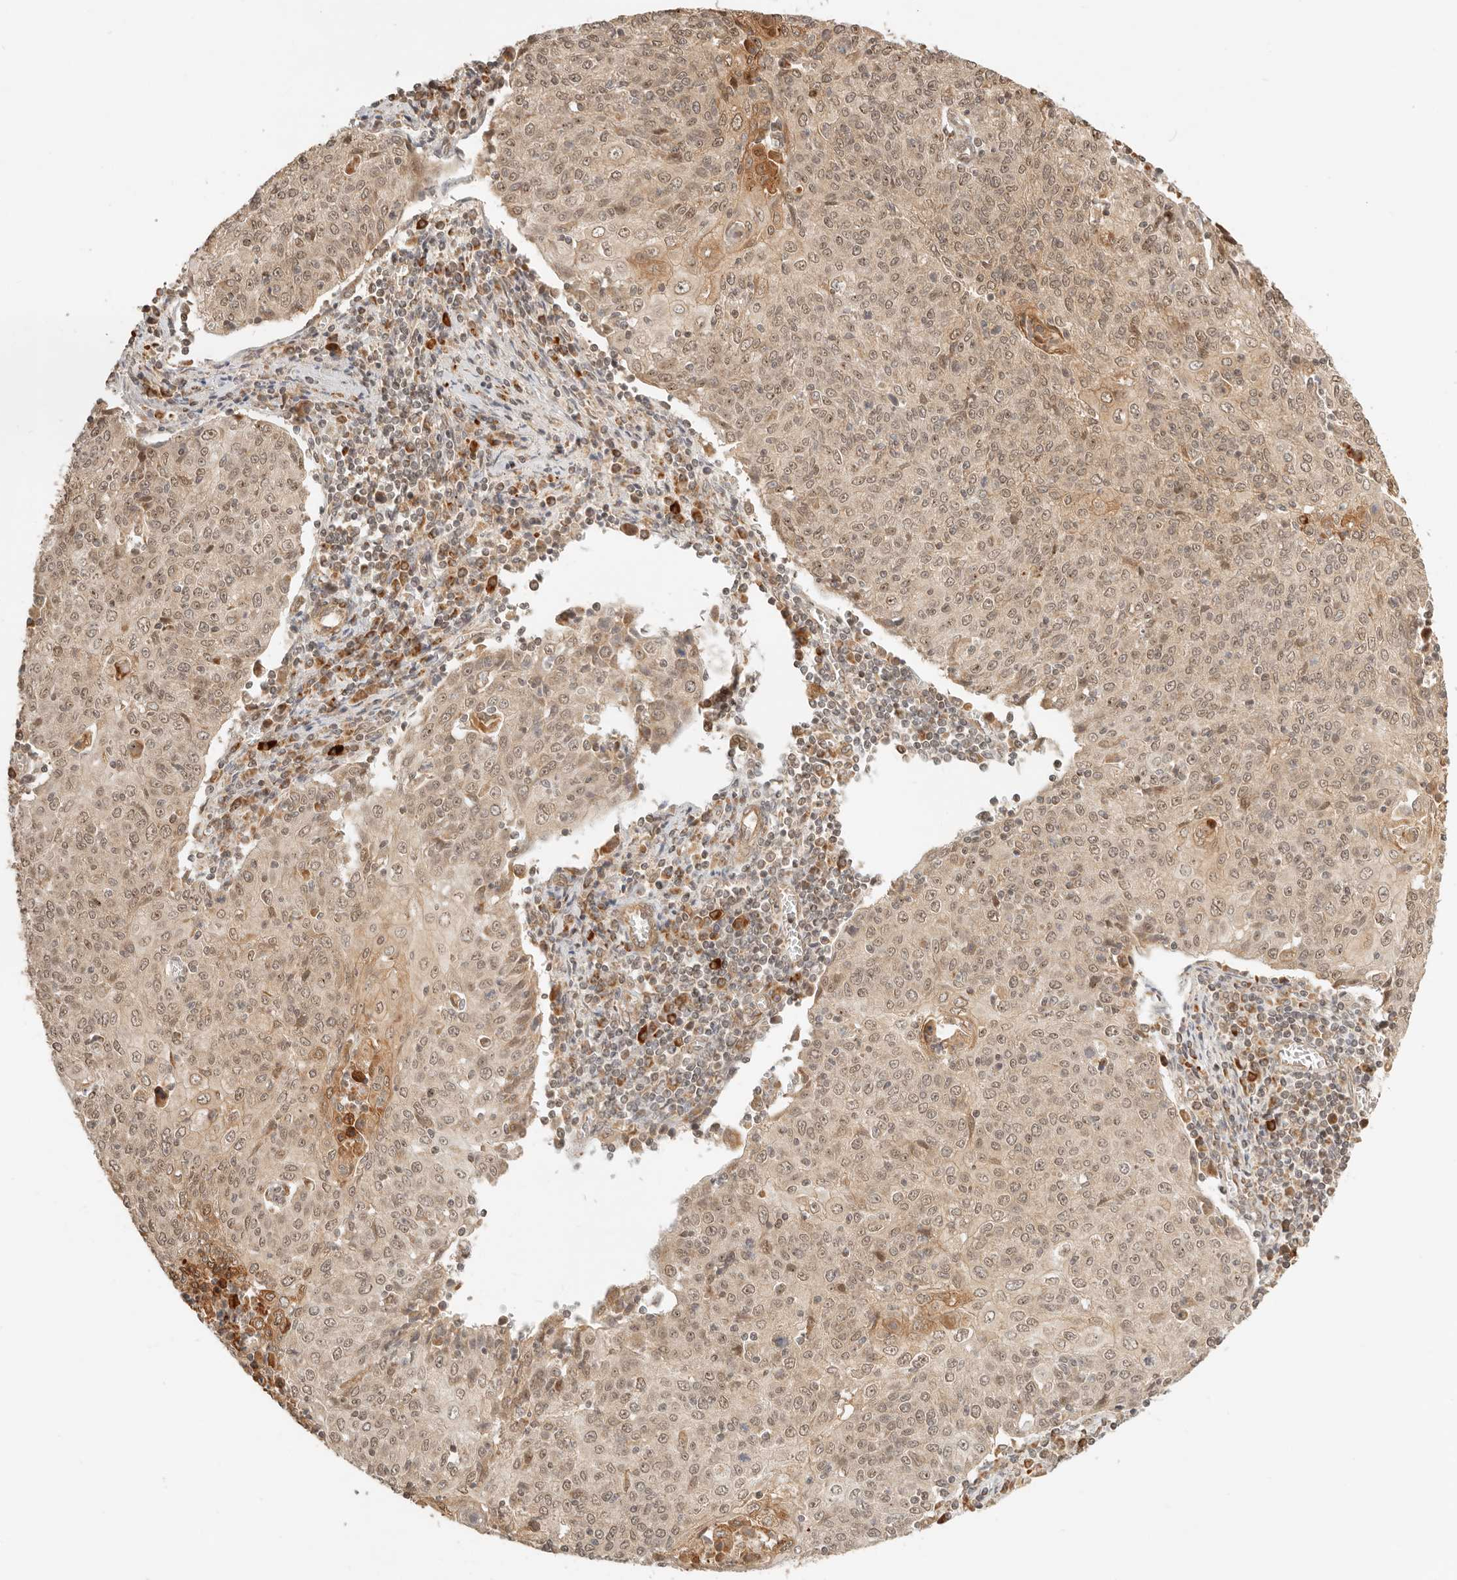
{"staining": {"intensity": "weak", "quantity": ">75%", "location": "cytoplasmic/membranous,nuclear"}, "tissue": "cervical cancer", "cell_type": "Tumor cells", "image_type": "cancer", "snomed": [{"axis": "morphology", "description": "Squamous cell carcinoma, NOS"}, {"axis": "topography", "description": "Cervix"}], "caption": "Immunohistochemical staining of human cervical cancer demonstrates low levels of weak cytoplasmic/membranous and nuclear staining in approximately >75% of tumor cells.", "gene": "BAALC", "patient": {"sex": "female", "age": 48}}